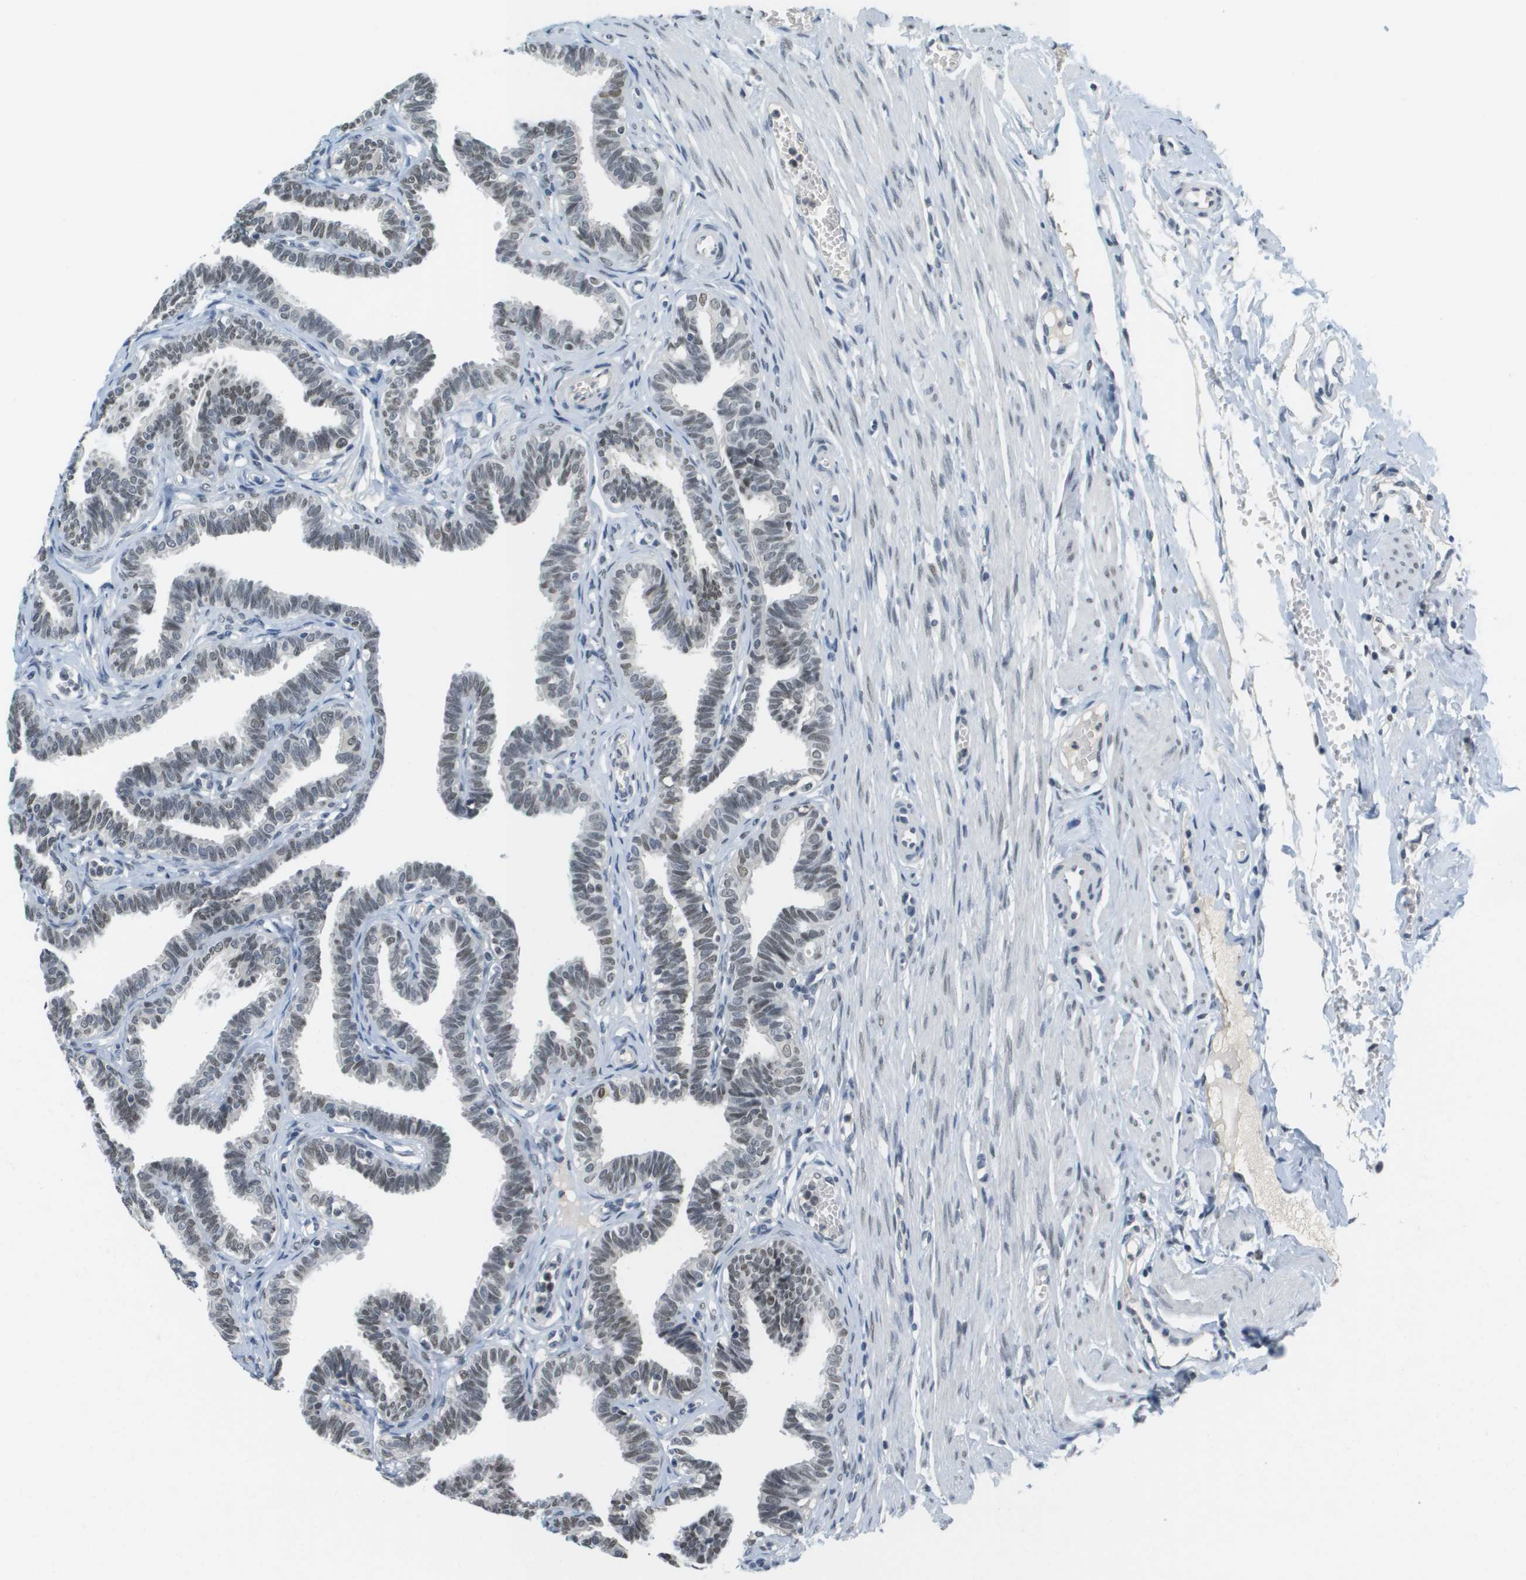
{"staining": {"intensity": "weak", "quantity": ">75%", "location": "nuclear"}, "tissue": "fallopian tube", "cell_type": "Glandular cells", "image_type": "normal", "snomed": [{"axis": "morphology", "description": "Normal tissue, NOS"}, {"axis": "topography", "description": "Fallopian tube"}, {"axis": "topography", "description": "Ovary"}], "caption": "Brown immunohistochemical staining in benign fallopian tube demonstrates weak nuclear positivity in about >75% of glandular cells. (Brightfield microscopy of DAB IHC at high magnification).", "gene": "CBX5", "patient": {"sex": "female", "age": 23}}